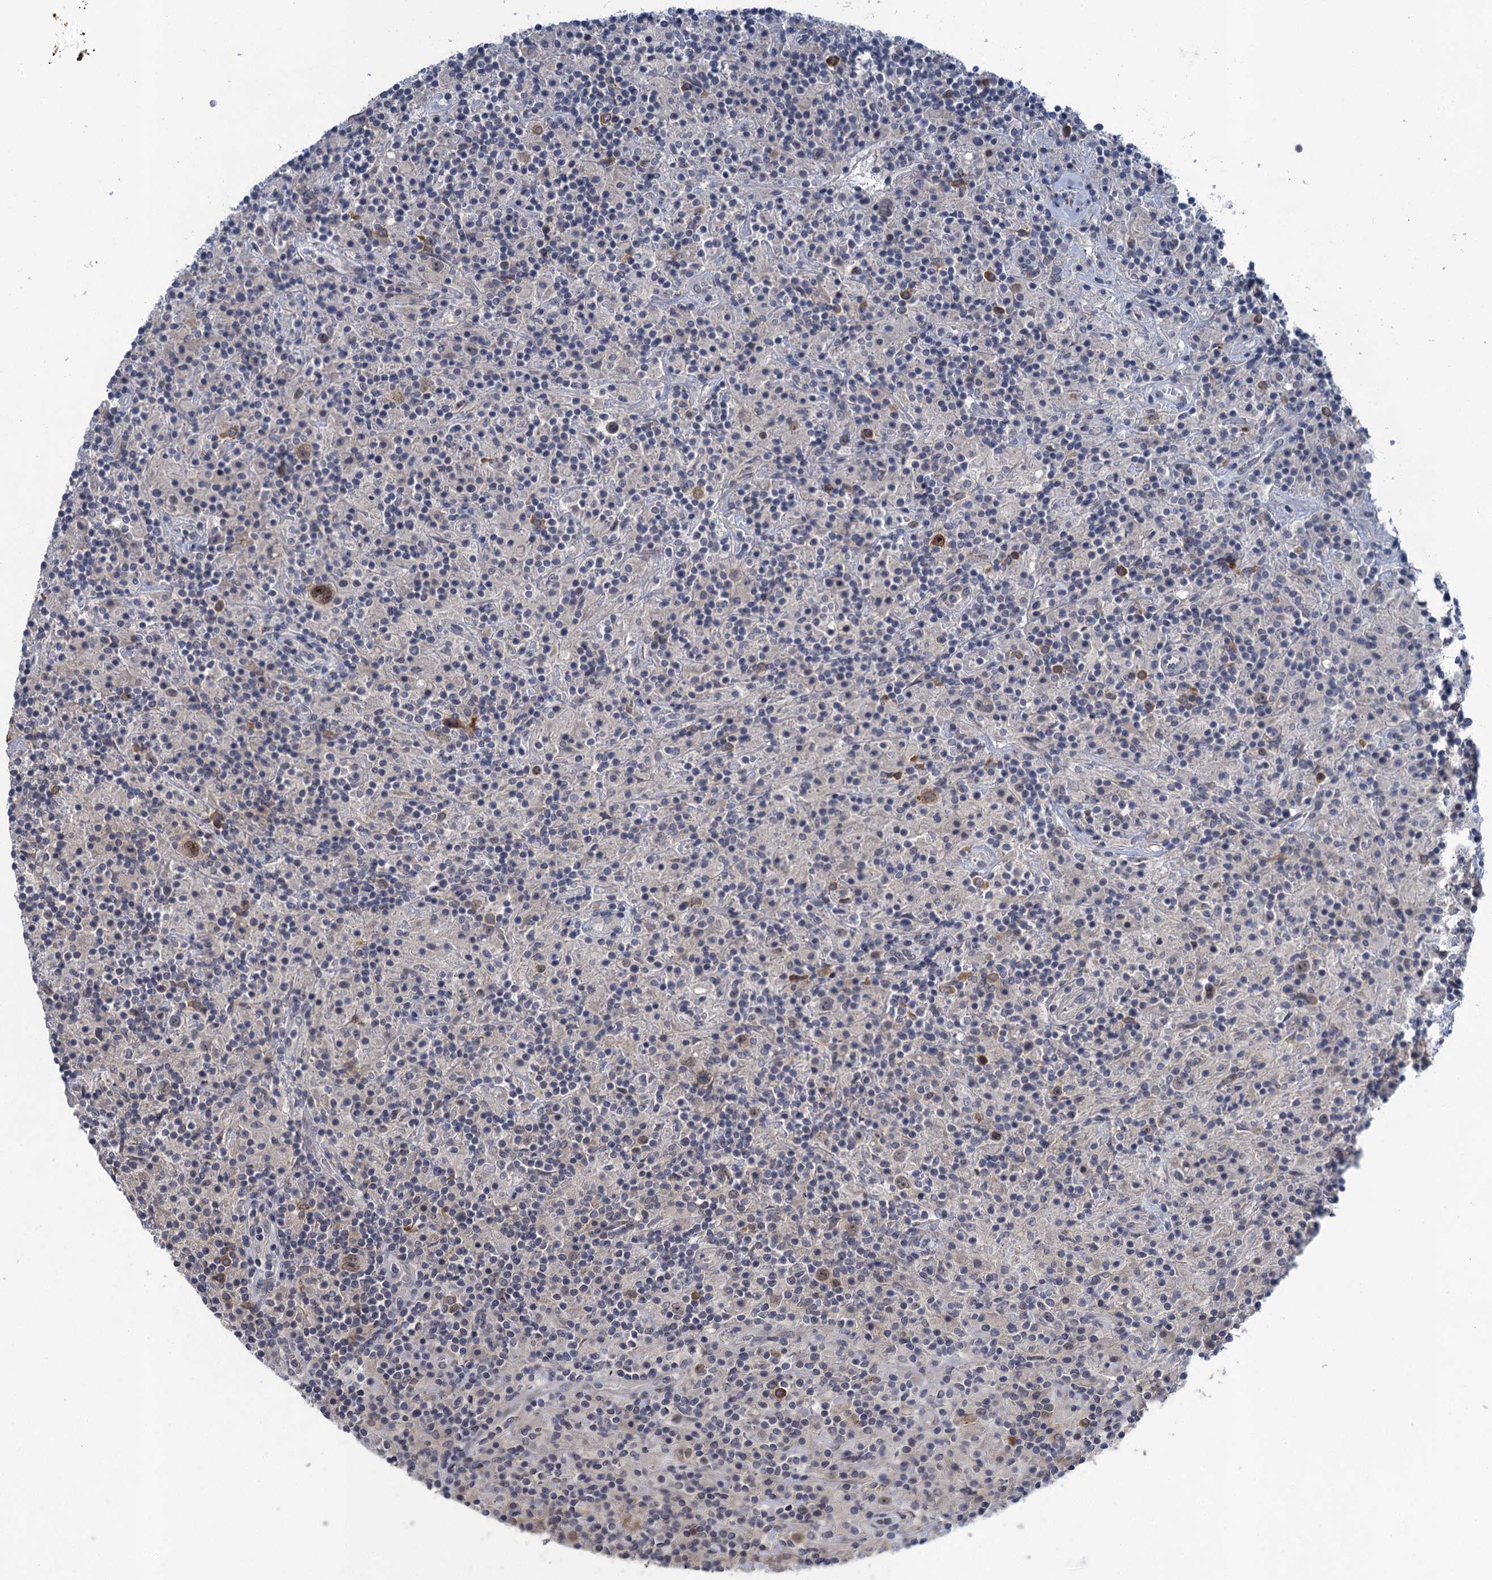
{"staining": {"intensity": "weak", "quantity": ">75%", "location": "nuclear"}, "tissue": "lymphoma", "cell_type": "Tumor cells", "image_type": "cancer", "snomed": [{"axis": "morphology", "description": "Hodgkin's disease, NOS"}, {"axis": "topography", "description": "Lymph node"}], "caption": "Hodgkin's disease stained with a protein marker exhibits weak staining in tumor cells.", "gene": "MRFAP1", "patient": {"sex": "male", "age": 70}}